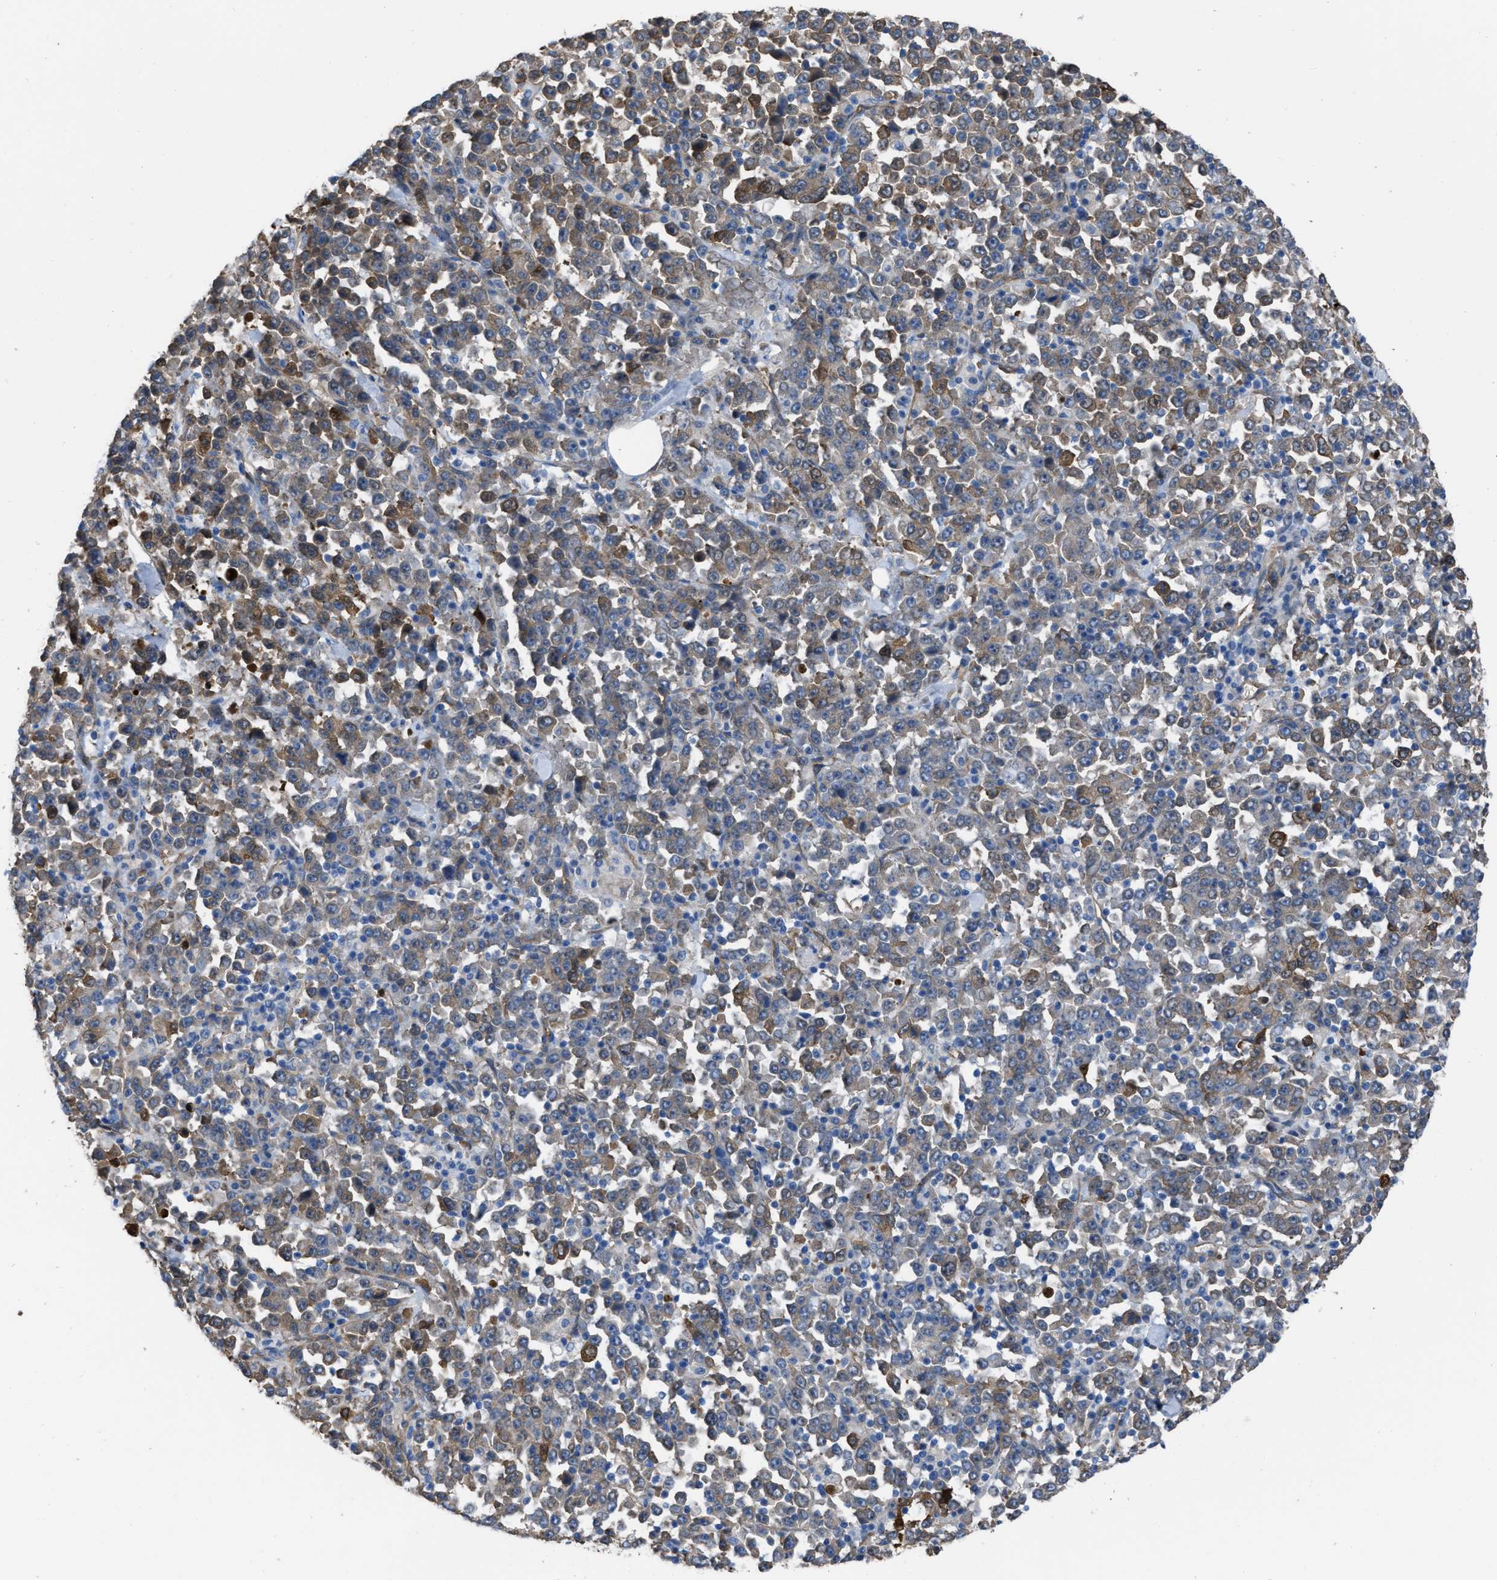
{"staining": {"intensity": "weak", "quantity": ">75%", "location": "cytoplasmic/membranous"}, "tissue": "stomach cancer", "cell_type": "Tumor cells", "image_type": "cancer", "snomed": [{"axis": "morphology", "description": "Normal tissue, NOS"}, {"axis": "morphology", "description": "Adenocarcinoma, NOS"}, {"axis": "topography", "description": "Stomach, upper"}, {"axis": "topography", "description": "Stomach"}], "caption": "Adenocarcinoma (stomach) tissue demonstrates weak cytoplasmic/membranous positivity in approximately >75% of tumor cells, visualized by immunohistochemistry.", "gene": "TRIOBP", "patient": {"sex": "male", "age": 59}}